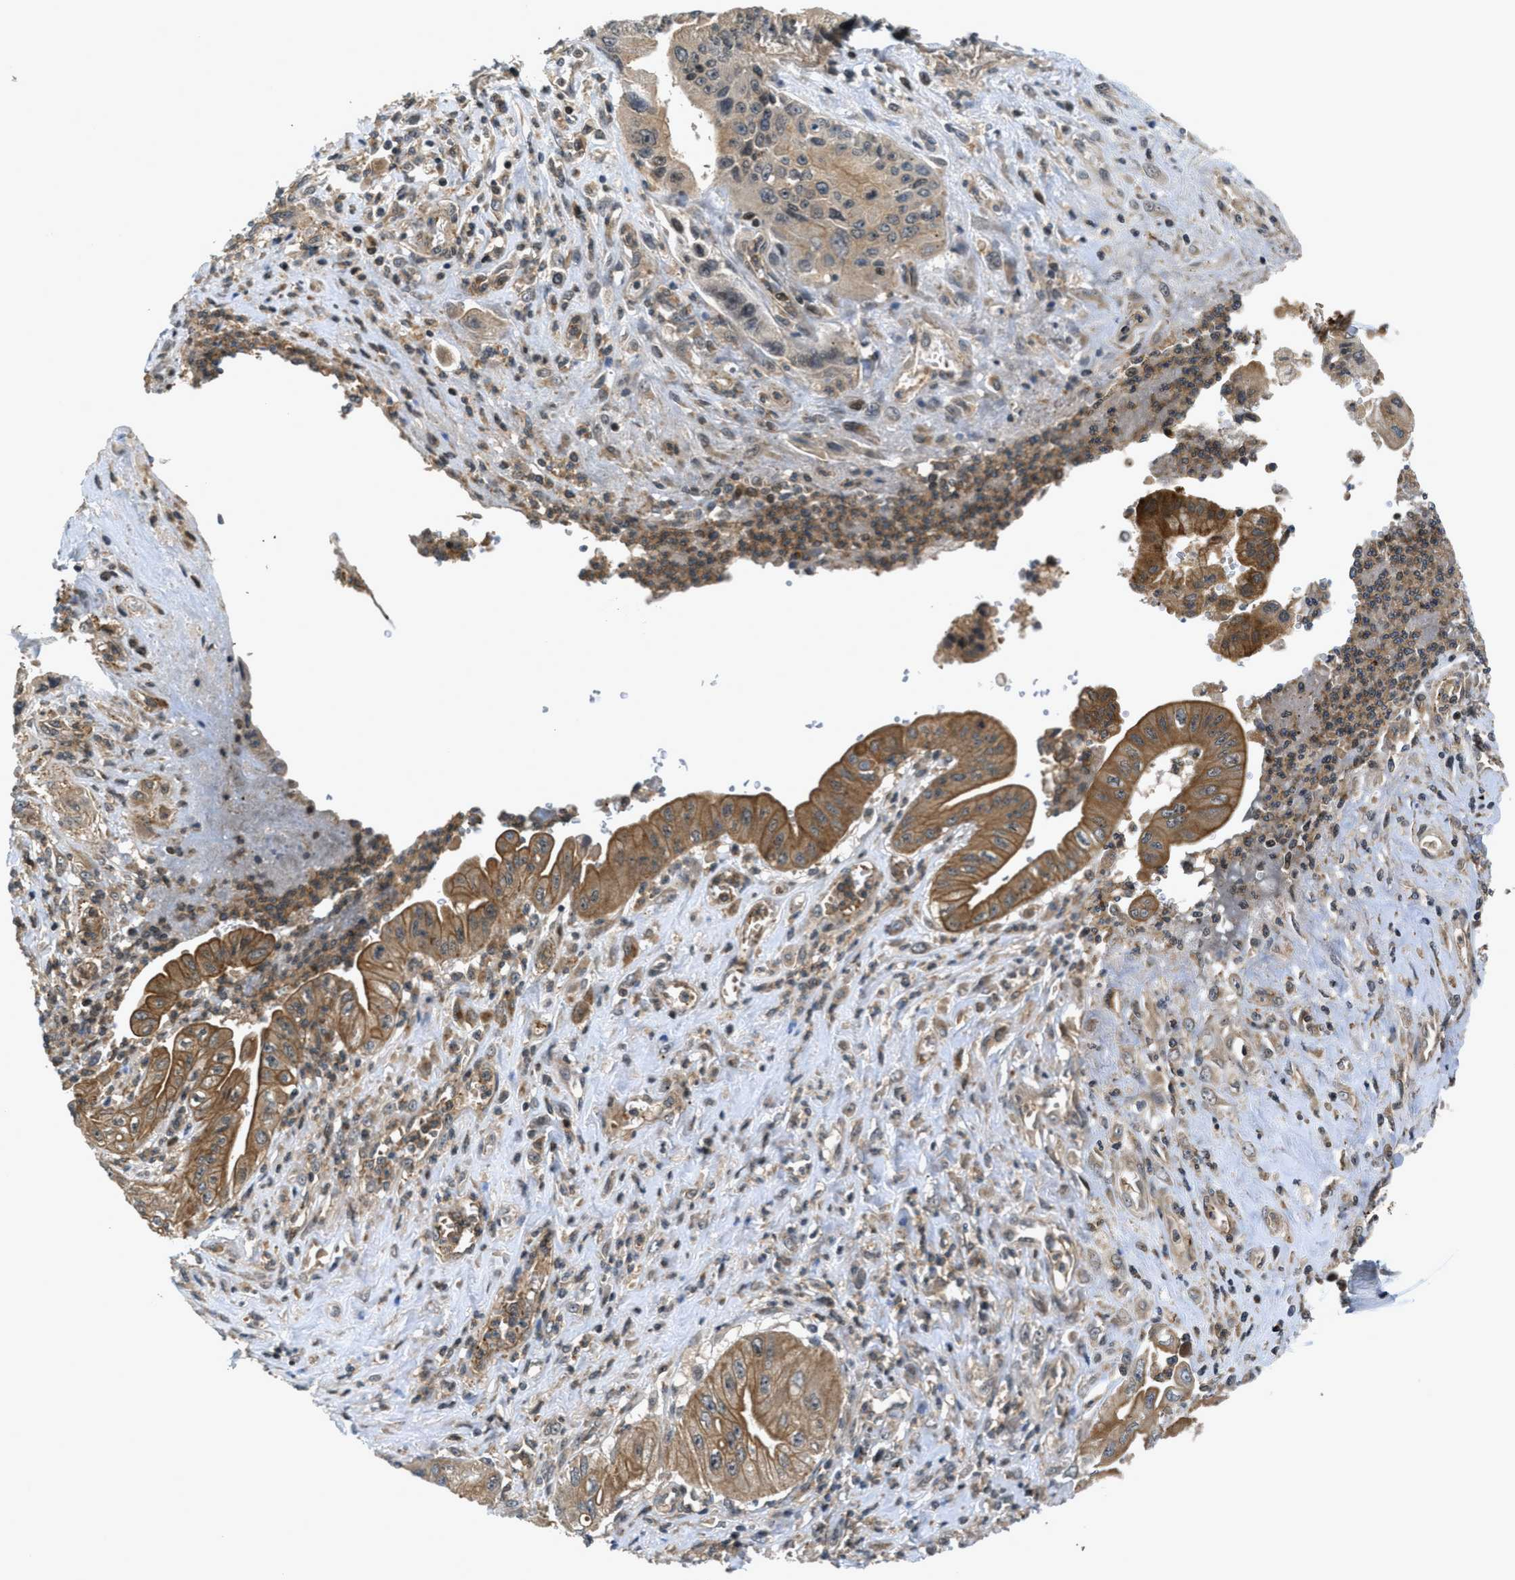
{"staining": {"intensity": "moderate", "quantity": ">75%", "location": "cytoplasmic/membranous"}, "tissue": "pancreatic cancer", "cell_type": "Tumor cells", "image_type": "cancer", "snomed": [{"axis": "morphology", "description": "Adenocarcinoma, NOS"}, {"axis": "topography", "description": "Pancreas"}], "caption": "Immunohistochemical staining of human adenocarcinoma (pancreatic) demonstrates medium levels of moderate cytoplasmic/membranous staining in about >75% of tumor cells.", "gene": "DNAJC28", "patient": {"sex": "female", "age": 73}}